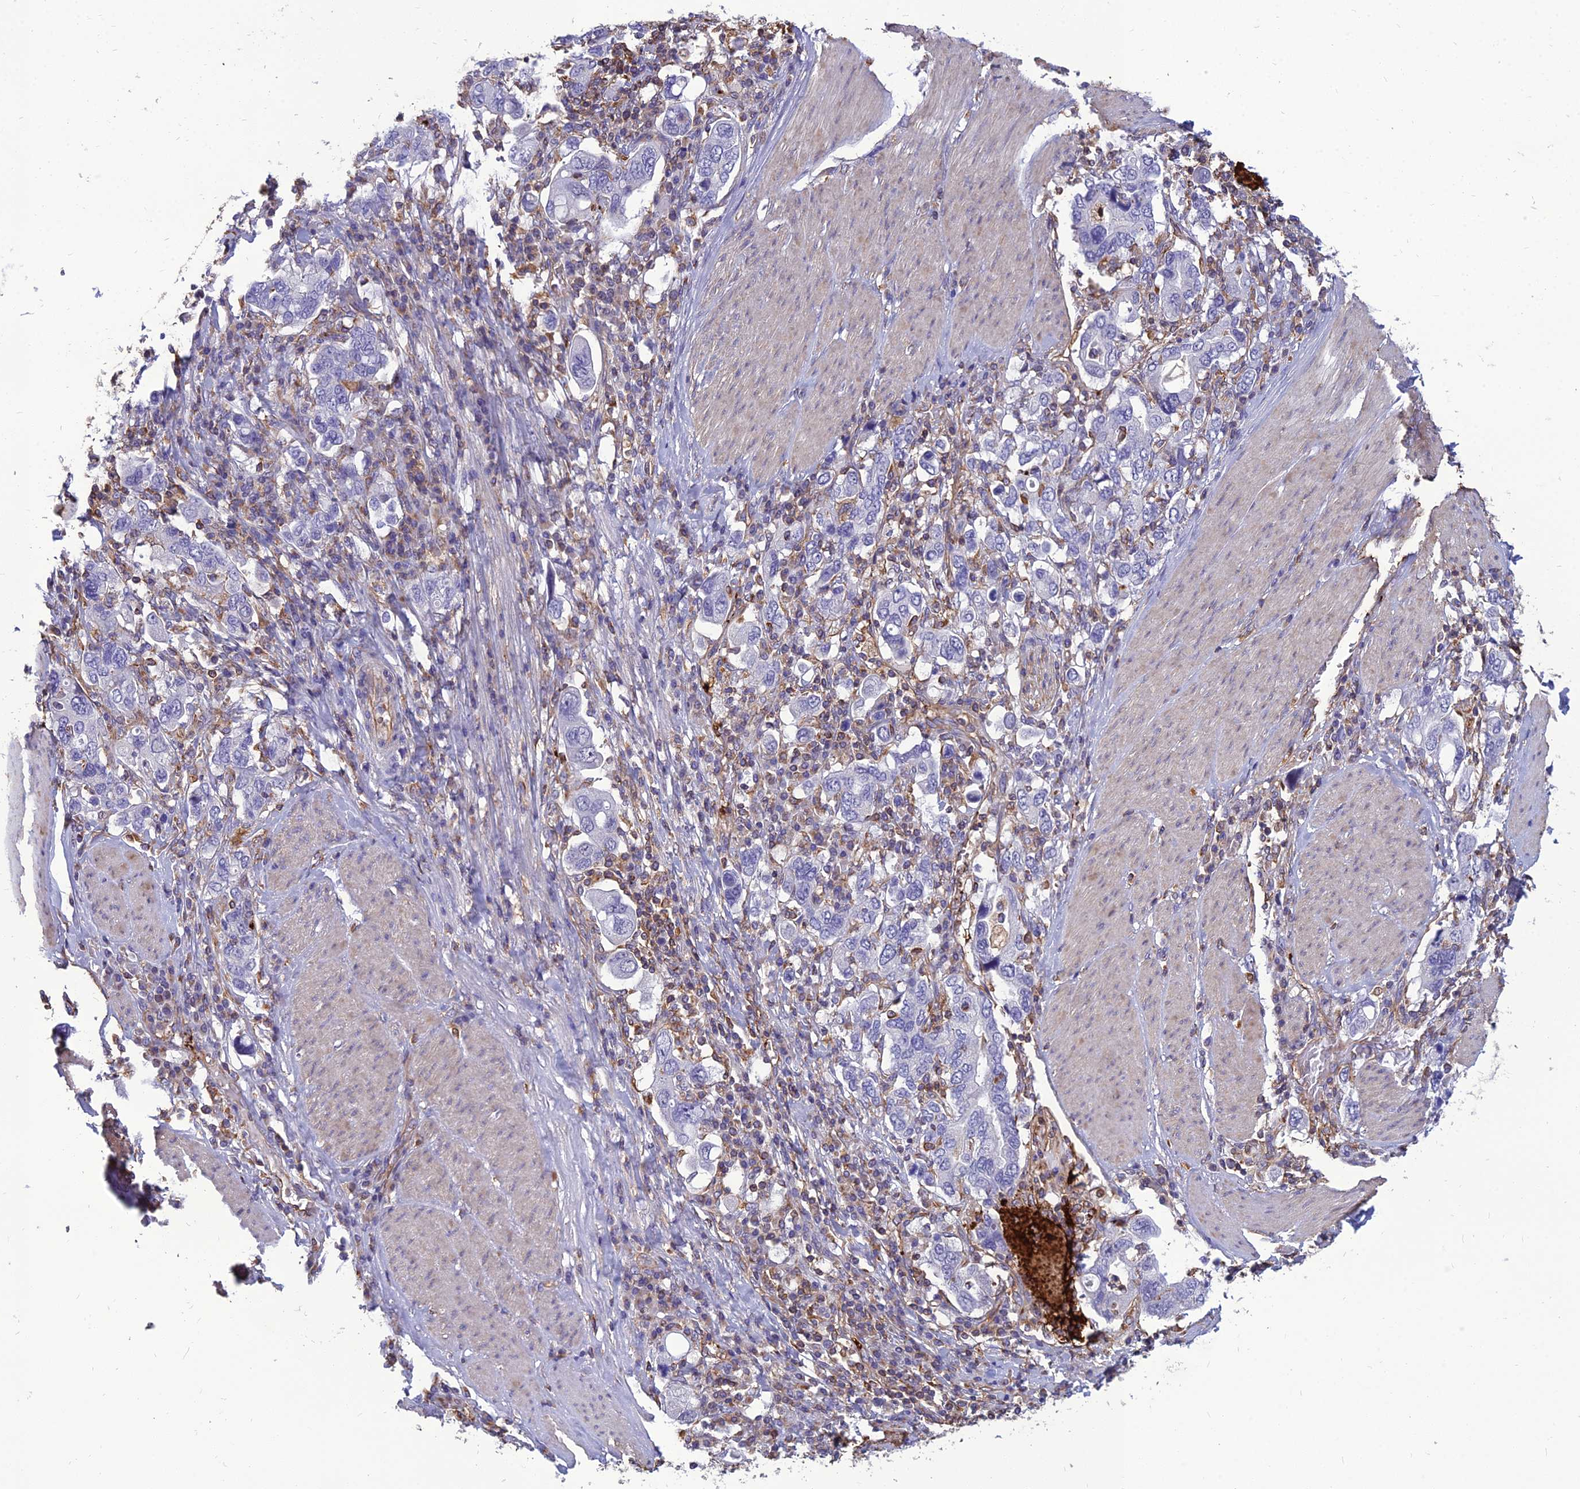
{"staining": {"intensity": "negative", "quantity": "none", "location": "none"}, "tissue": "stomach cancer", "cell_type": "Tumor cells", "image_type": "cancer", "snomed": [{"axis": "morphology", "description": "Adenocarcinoma, NOS"}, {"axis": "topography", "description": "Stomach, upper"}], "caption": "There is no significant staining in tumor cells of stomach cancer (adenocarcinoma).", "gene": "PSMD11", "patient": {"sex": "male", "age": 62}}